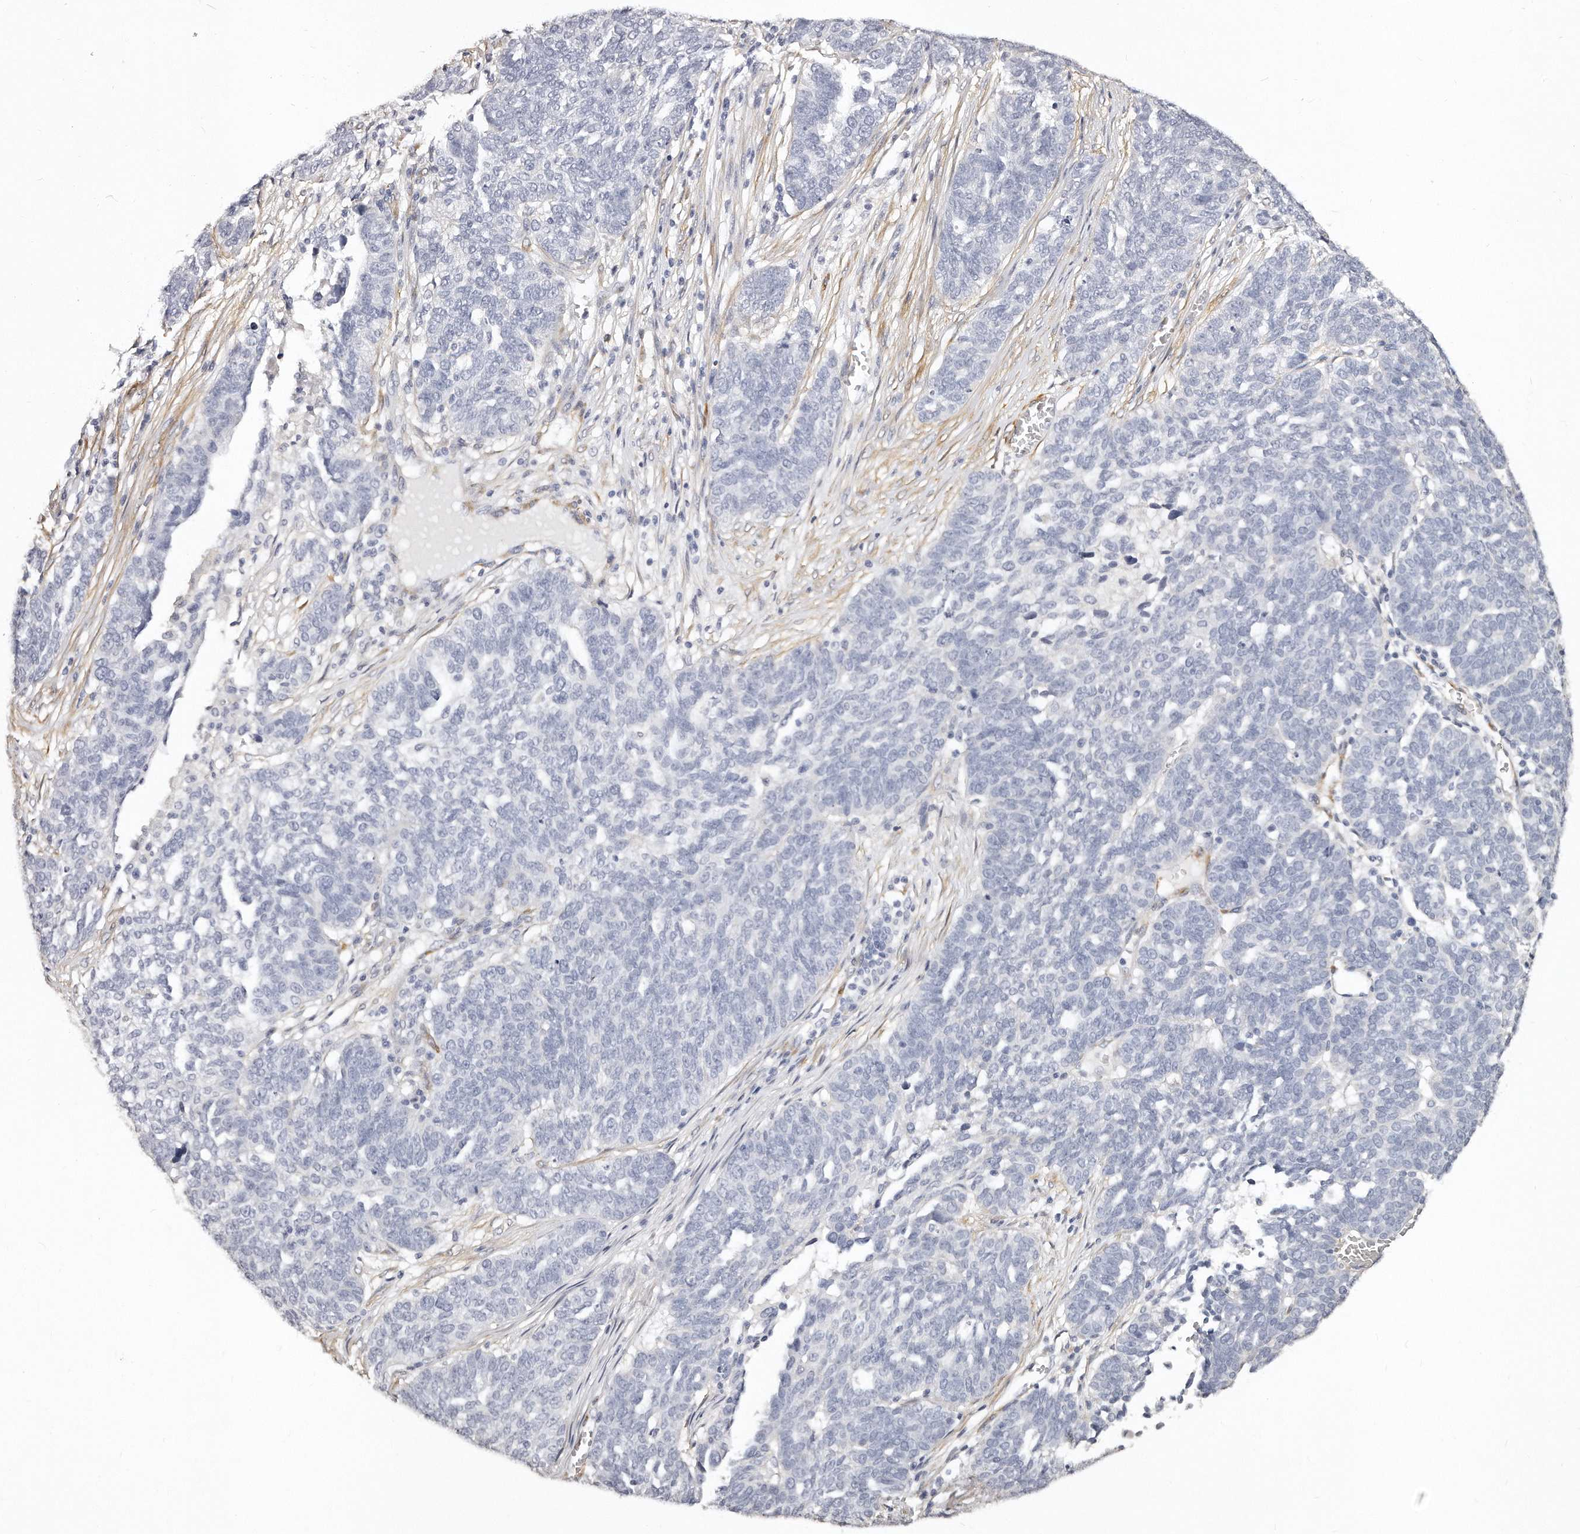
{"staining": {"intensity": "negative", "quantity": "none", "location": "none"}, "tissue": "ovarian cancer", "cell_type": "Tumor cells", "image_type": "cancer", "snomed": [{"axis": "morphology", "description": "Cystadenocarcinoma, serous, NOS"}, {"axis": "topography", "description": "Ovary"}], "caption": "Ovarian serous cystadenocarcinoma was stained to show a protein in brown. There is no significant positivity in tumor cells.", "gene": "LMOD1", "patient": {"sex": "female", "age": 59}}